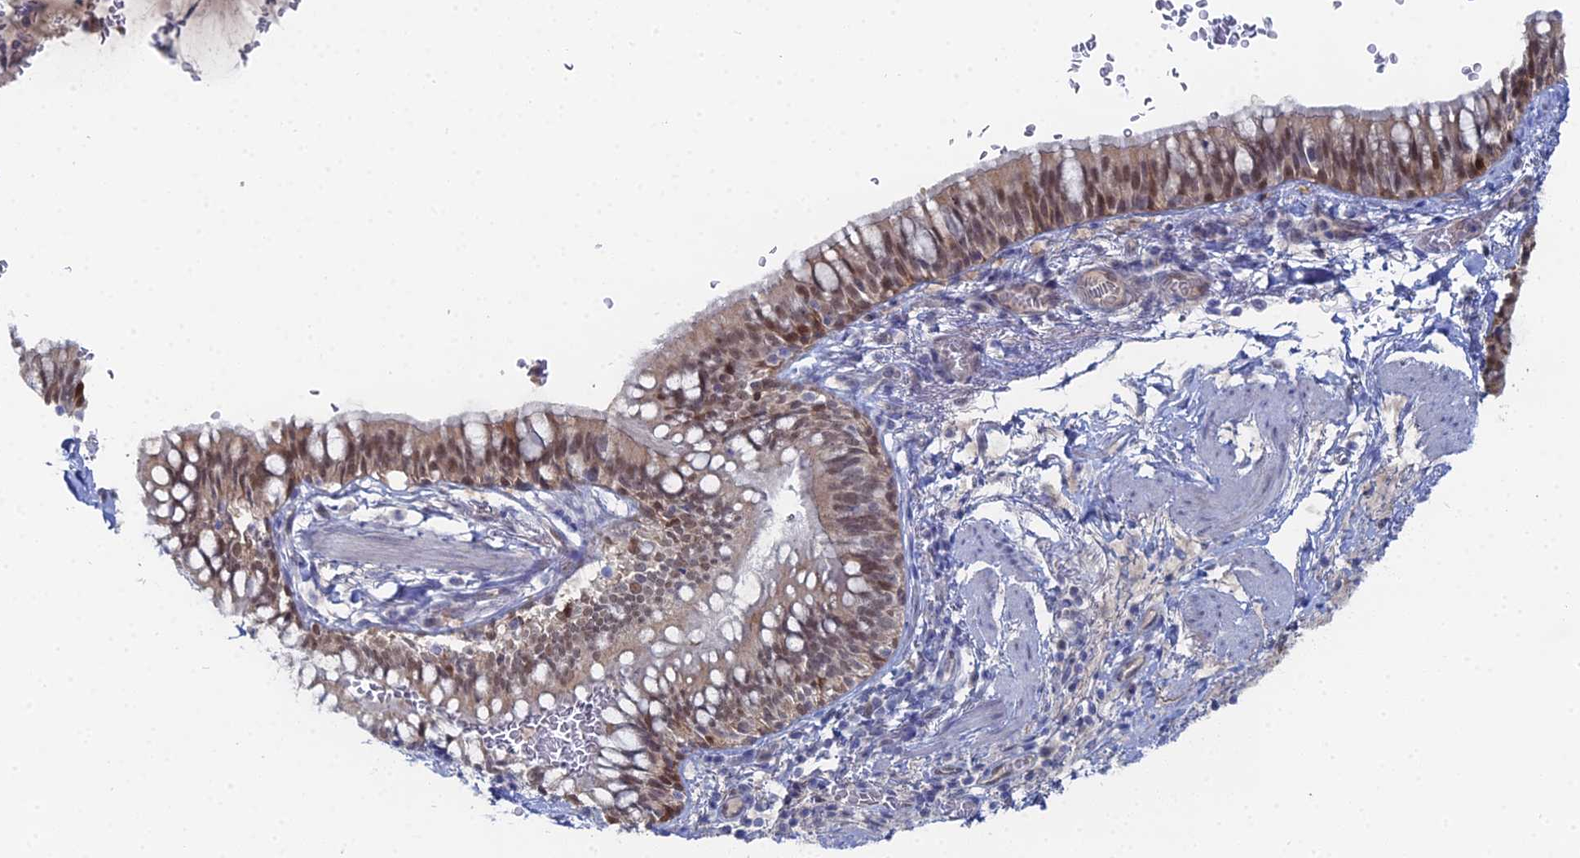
{"staining": {"intensity": "moderate", "quantity": ">75%", "location": "nuclear"}, "tissue": "bronchus", "cell_type": "Respiratory epithelial cells", "image_type": "normal", "snomed": [{"axis": "morphology", "description": "Normal tissue, NOS"}, {"axis": "topography", "description": "Cartilage tissue"}, {"axis": "topography", "description": "Bronchus"}], "caption": "IHC photomicrograph of normal human bronchus stained for a protein (brown), which shows medium levels of moderate nuclear expression in about >75% of respiratory epithelial cells.", "gene": "THAP4", "patient": {"sex": "female", "age": 36}}